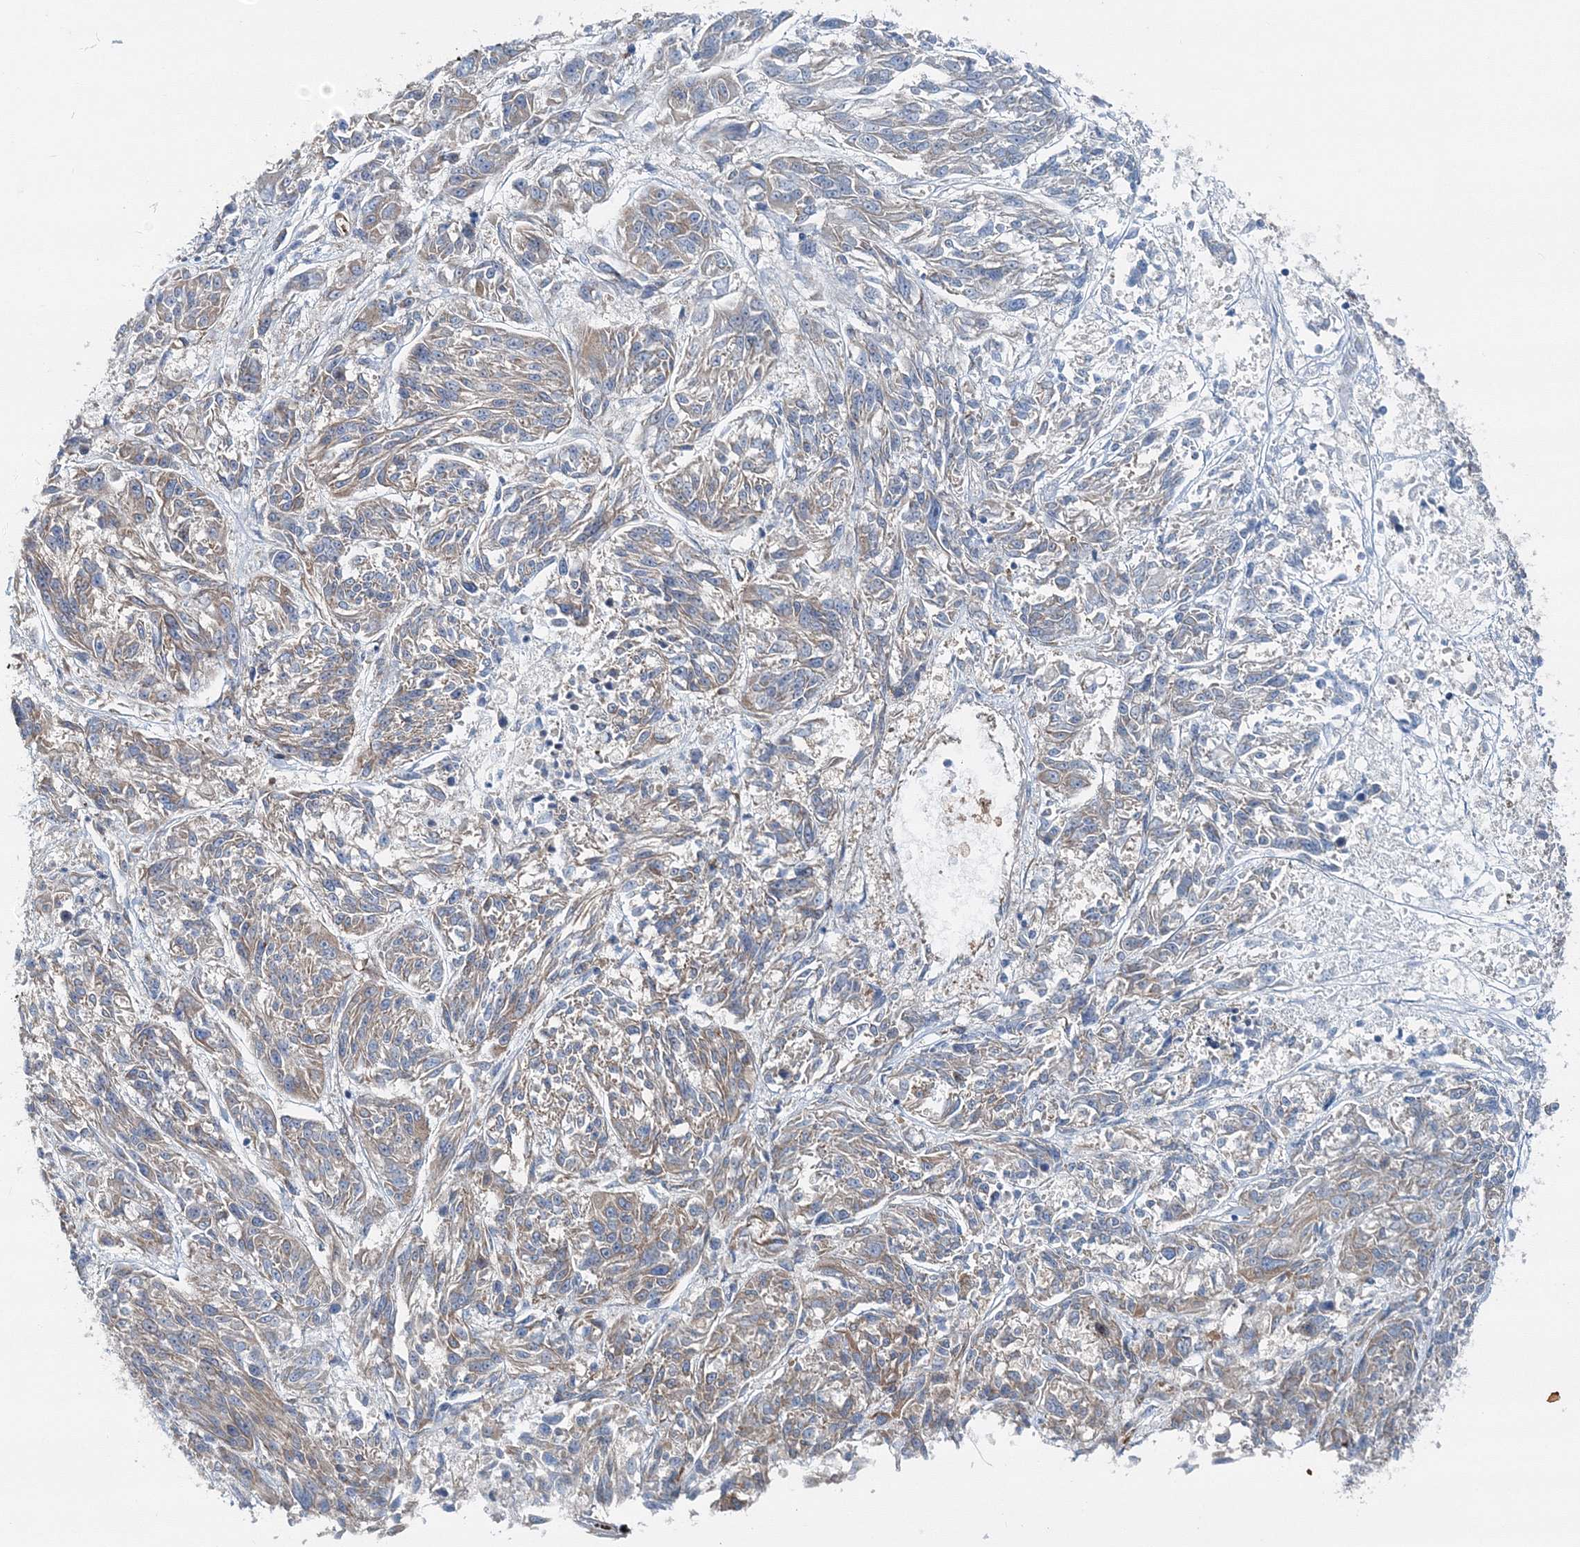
{"staining": {"intensity": "weak", "quantity": ">75%", "location": "cytoplasmic/membranous"}, "tissue": "melanoma", "cell_type": "Tumor cells", "image_type": "cancer", "snomed": [{"axis": "morphology", "description": "Malignant melanoma, NOS"}, {"axis": "topography", "description": "Skin"}], "caption": "Weak cytoplasmic/membranous positivity for a protein is appreciated in approximately >75% of tumor cells of melanoma using IHC.", "gene": "MPHOSPH9", "patient": {"sex": "male", "age": 53}}